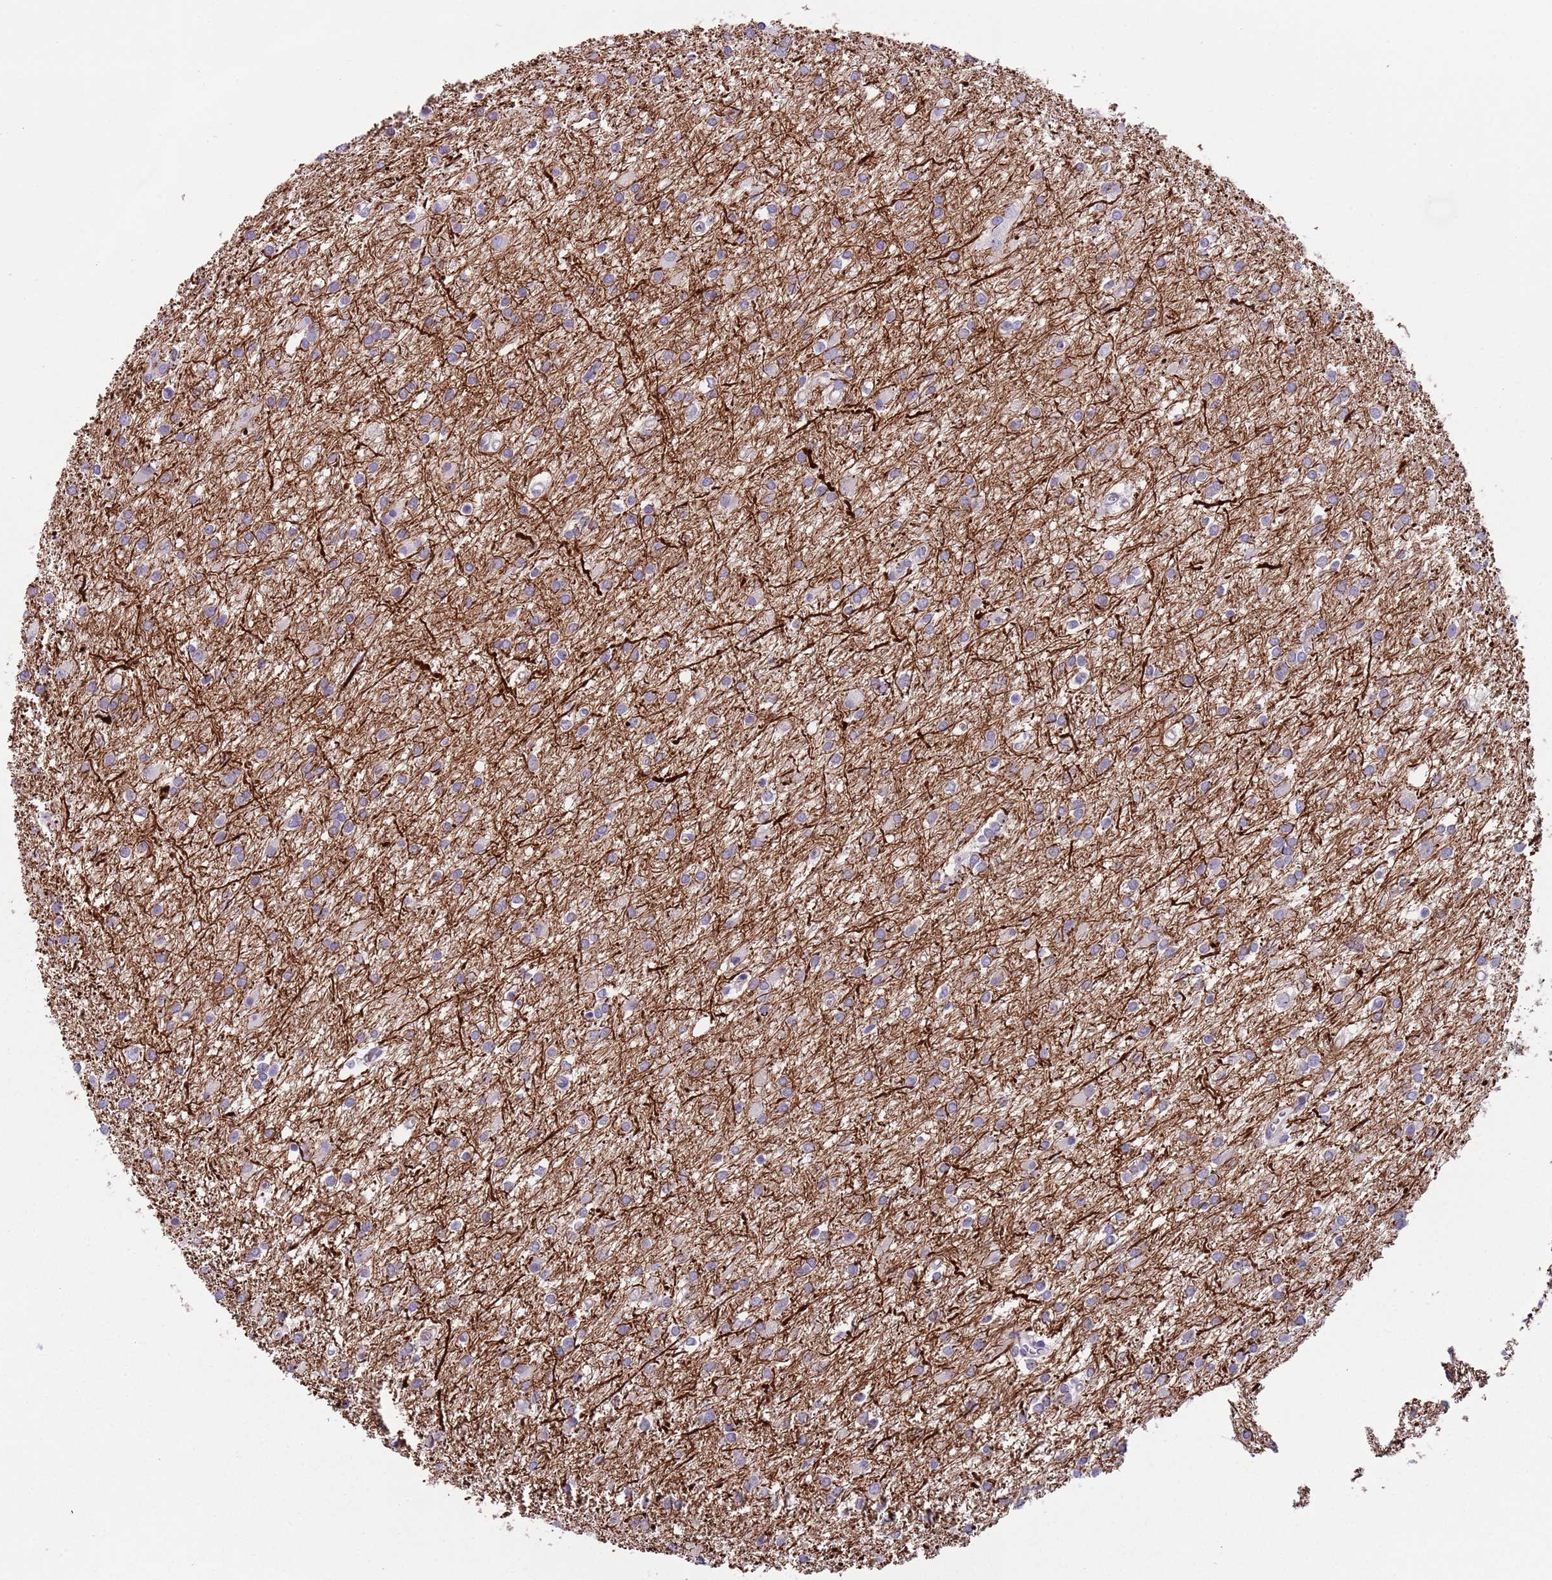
{"staining": {"intensity": "weak", "quantity": "25%-75%", "location": "cytoplasmic/membranous"}, "tissue": "glioma", "cell_type": "Tumor cells", "image_type": "cancer", "snomed": [{"axis": "morphology", "description": "Glioma, malignant, High grade"}, {"axis": "topography", "description": "Brain"}], "caption": "This micrograph displays malignant glioma (high-grade) stained with IHC to label a protein in brown. The cytoplasmic/membranous of tumor cells show weak positivity for the protein. Nuclei are counter-stained blue.", "gene": "C2CD3", "patient": {"sex": "female", "age": 50}}